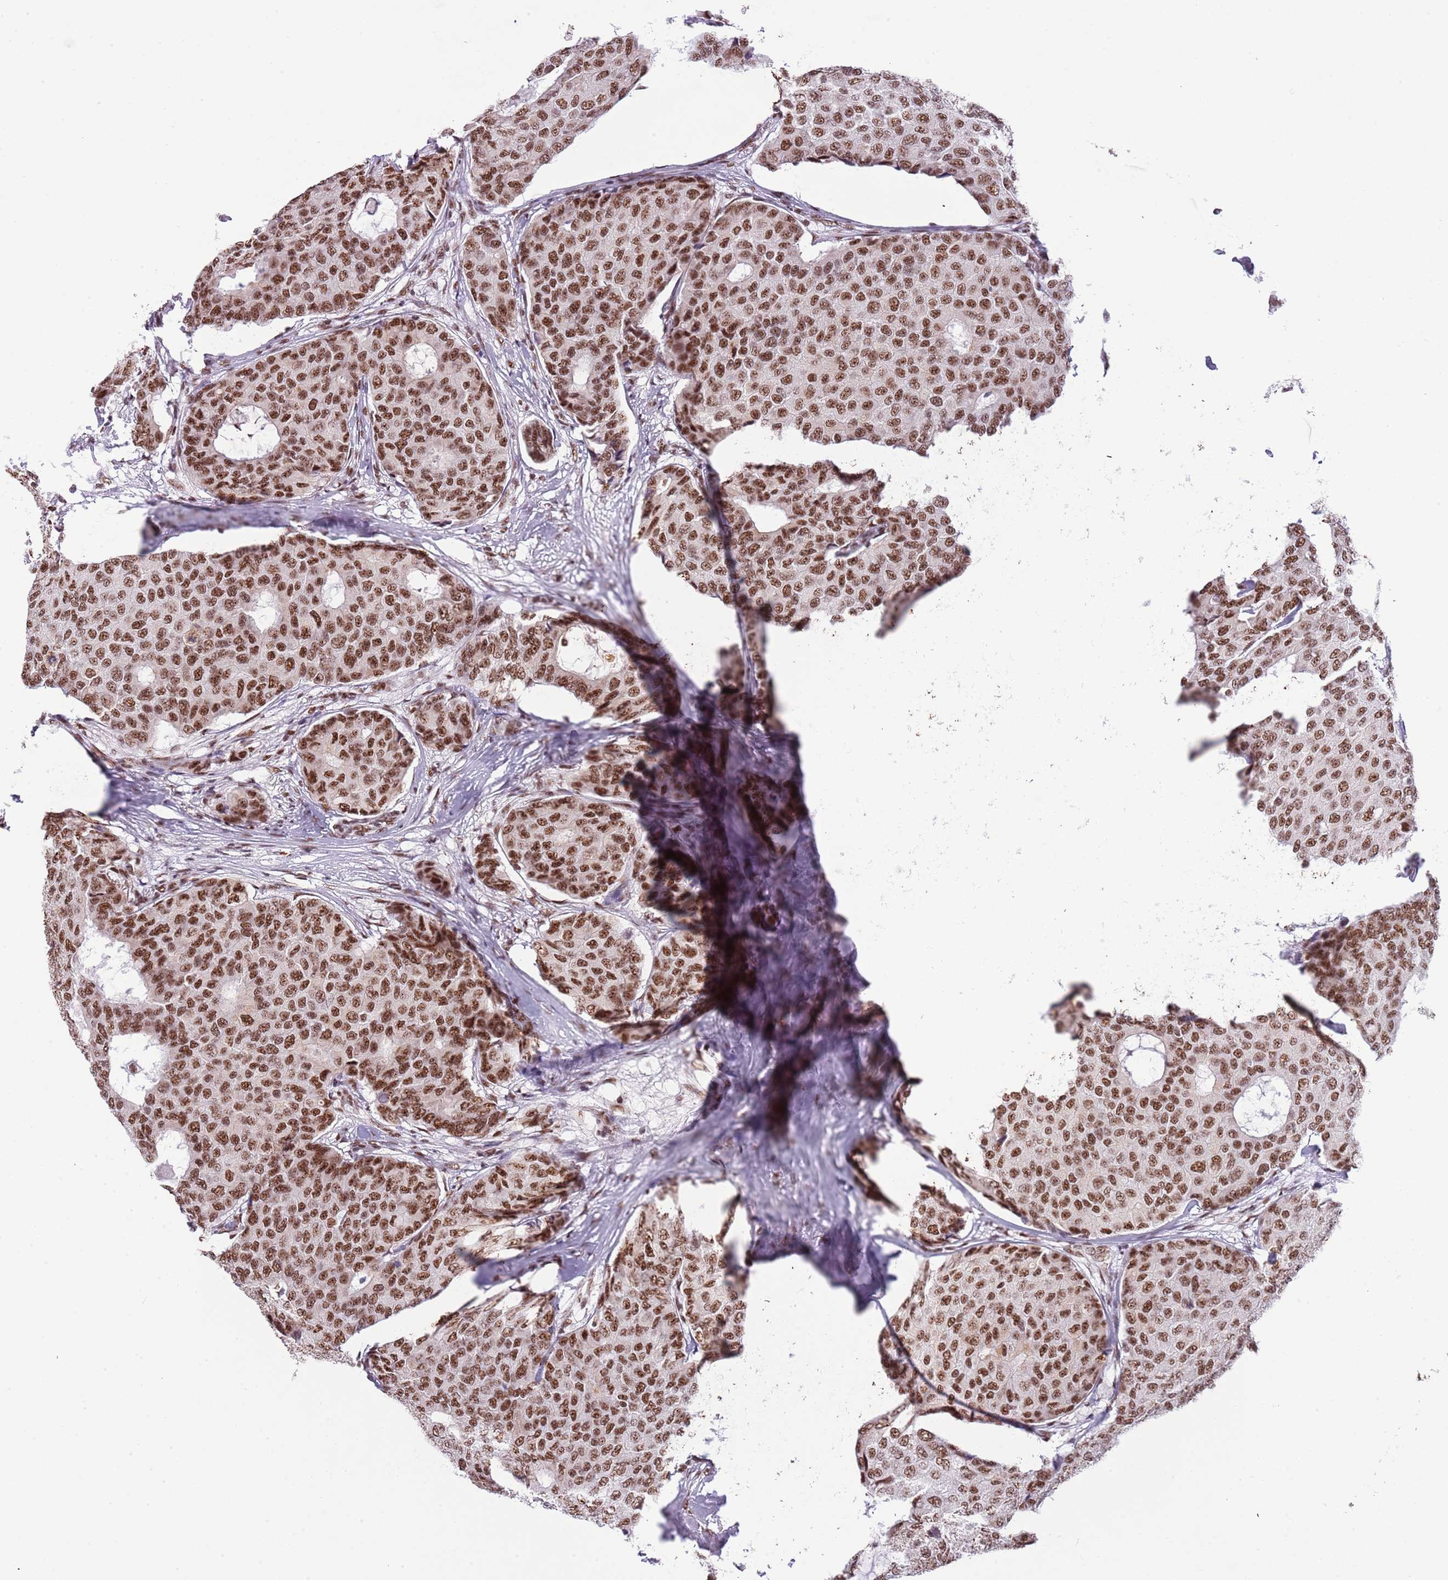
{"staining": {"intensity": "strong", "quantity": ">75%", "location": "nuclear"}, "tissue": "breast cancer", "cell_type": "Tumor cells", "image_type": "cancer", "snomed": [{"axis": "morphology", "description": "Duct carcinoma"}, {"axis": "topography", "description": "Breast"}], "caption": "This histopathology image demonstrates IHC staining of breast cancer, with high strong nuclear expression in about >75% of tumor cells.", "gene": "SF3A2", "patient": {"sex": "female", "age": 75}}